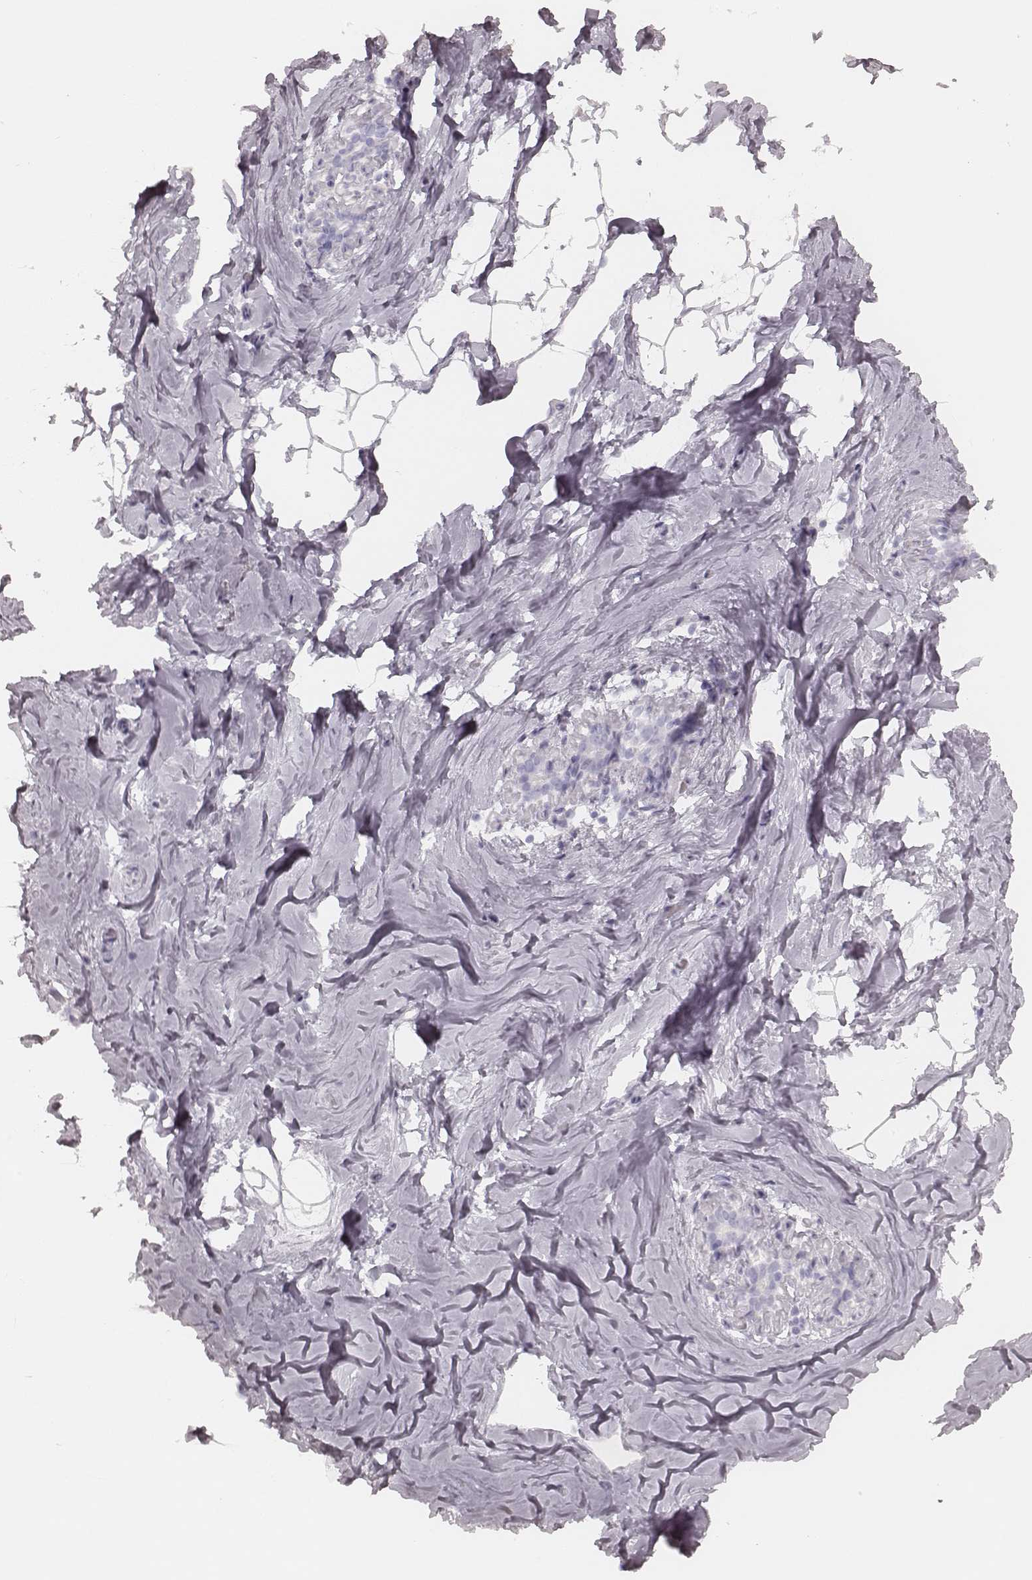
{"staining": {"intensity": "negative", "quantity": "none", "location": "none"}, "tissue": "breast", "cell_type": "Adipocytes", "image_type": "normal", "snomed": [{"axis": "morphology", "description": "Normal tissue, NOS"}, {"axis": "topography", "description": "Breast"}], "caption": "A high-resolution photomicrograph shows immunohistochemistry staining of normal breast, which displays no significant staining in adipocytes.", "gene": "KRT72", "patient": {"sex": "female", "age": 32}}